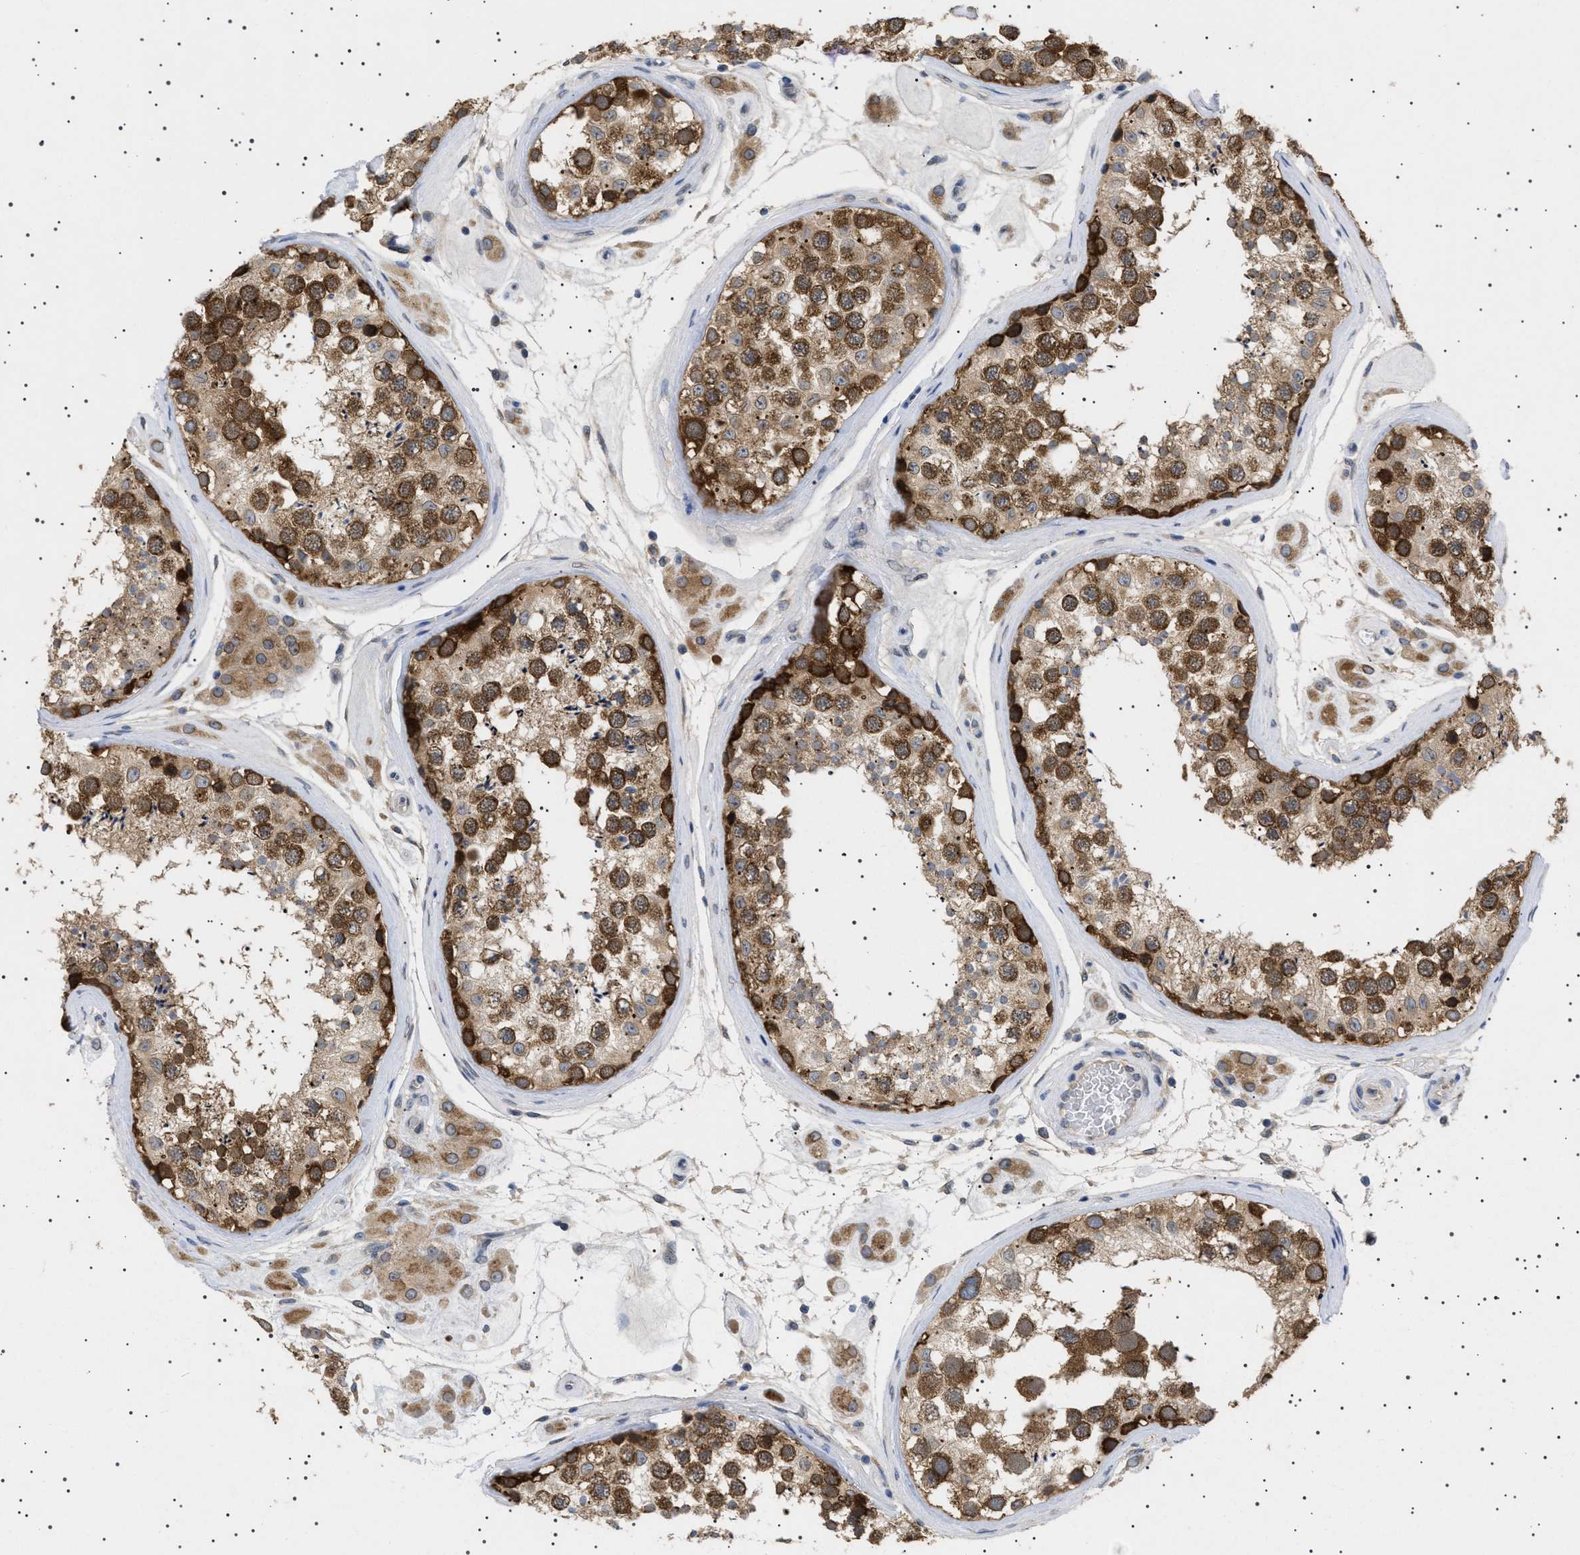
{"staining": {"intensity": "strong", "quantity": ">75%", "location": "cytoplasmic/membranous,nuclear"}, "tissue": "testis", "cell_type": "Cells in seminiferous ducts", "image_type": "normal", "snomed": [{"axis": "morphology", "description": "Normal tissue, NOS"}, {"axis": "topography", "description": "Testis"}], "caption": "Protein expression analysis of benign testis reveals strong cytoplasmic/membranous,nuclear positivity in about >75% of cells in seminiferous ducts.", "gene": "NUP93", "patient": {"sex": "male", "age": 46}}